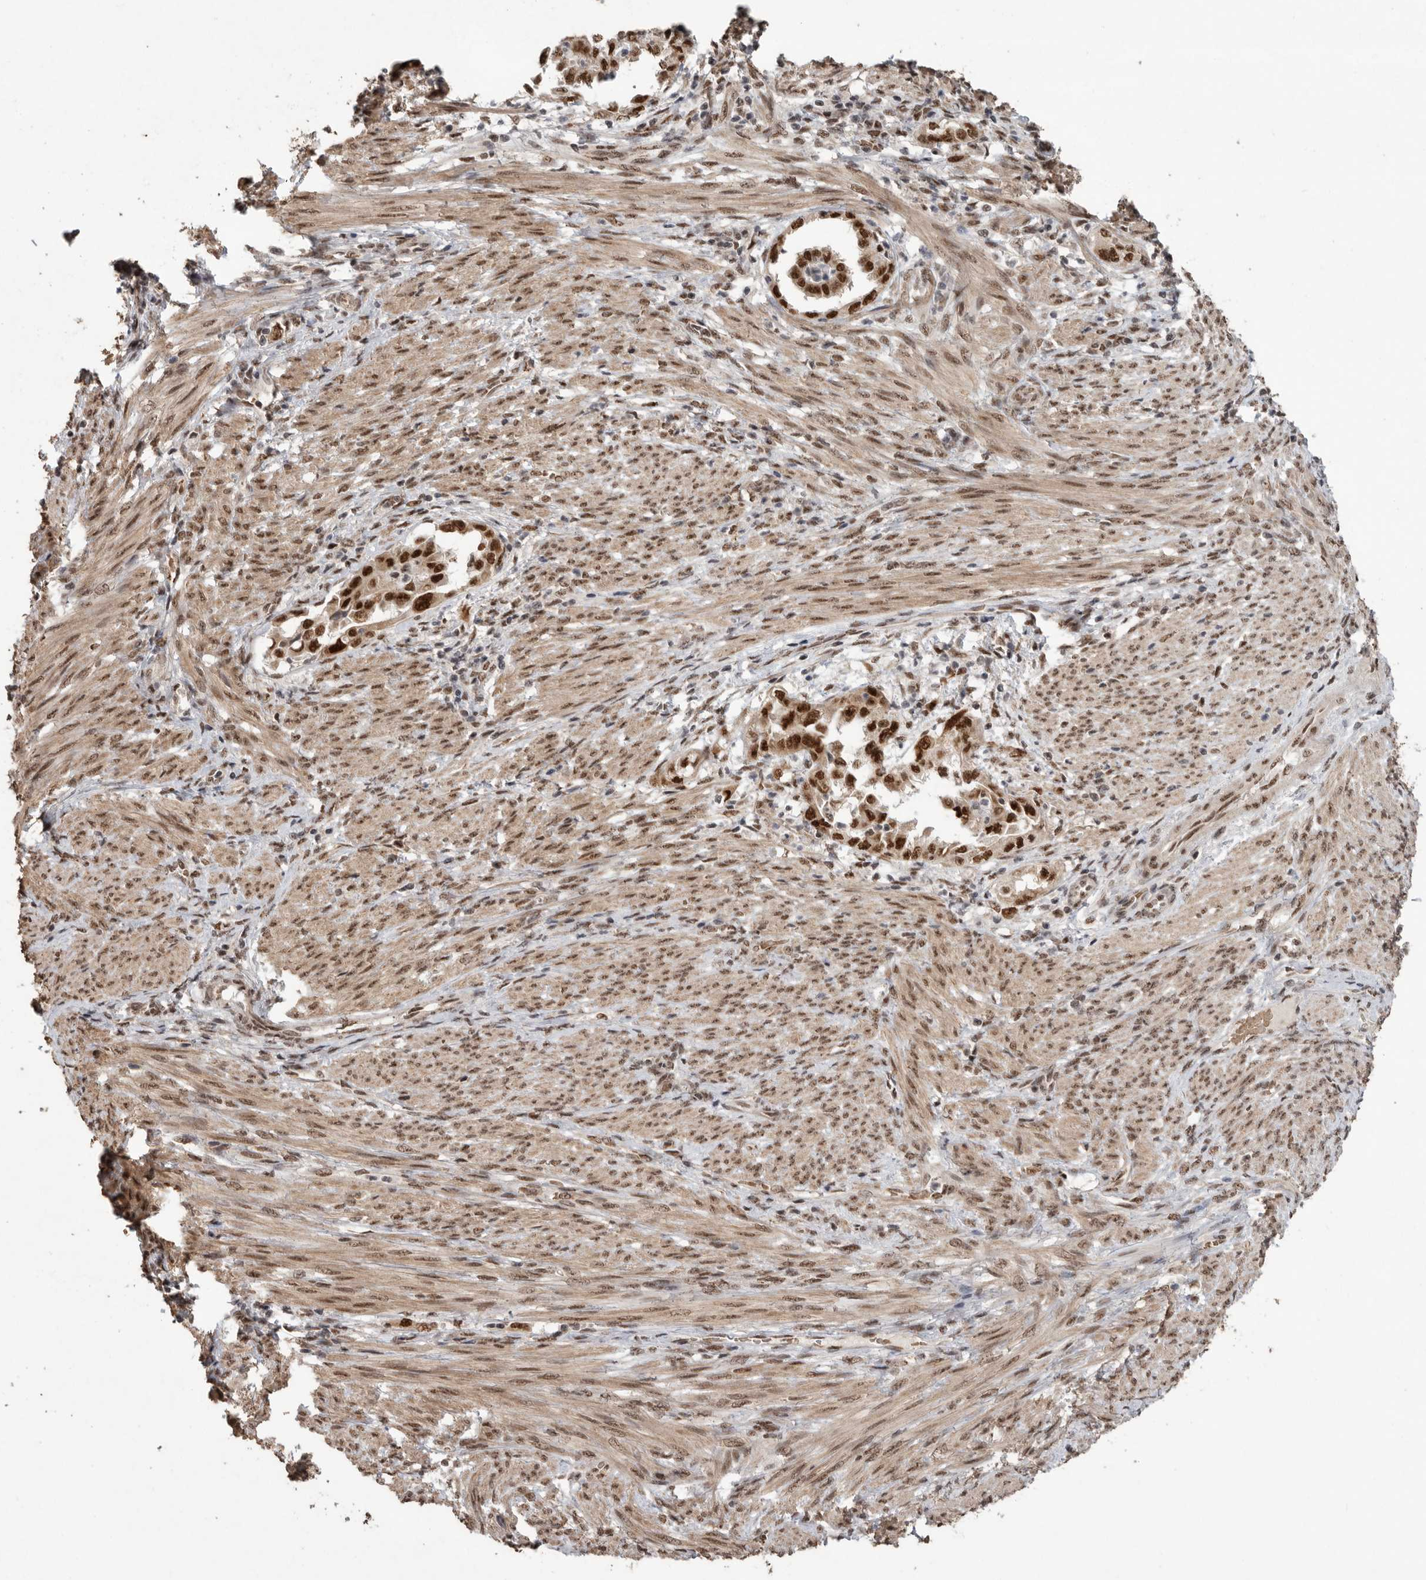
{"staining": {"intensity": "strong", "quantity": ">75%", "location": "nuclear"}, "tissue": "endometrial cancer", "cell_type": "Tumor cells", "image_type": "cancer", "snomed": [{"axis": "morphology", "description": "Adenocarcinoma, NOS"}, {"axis": "topography", "description": "Endometrium"}], "caption": "Immunohistochemical staining of human endometrial adenocarcinoma demonstrates high levels of strong nuclear protein expression in about >75% of tumor cells.", "gene": "PPP1R10", "patient": {"sex": "female", "age": 85}}